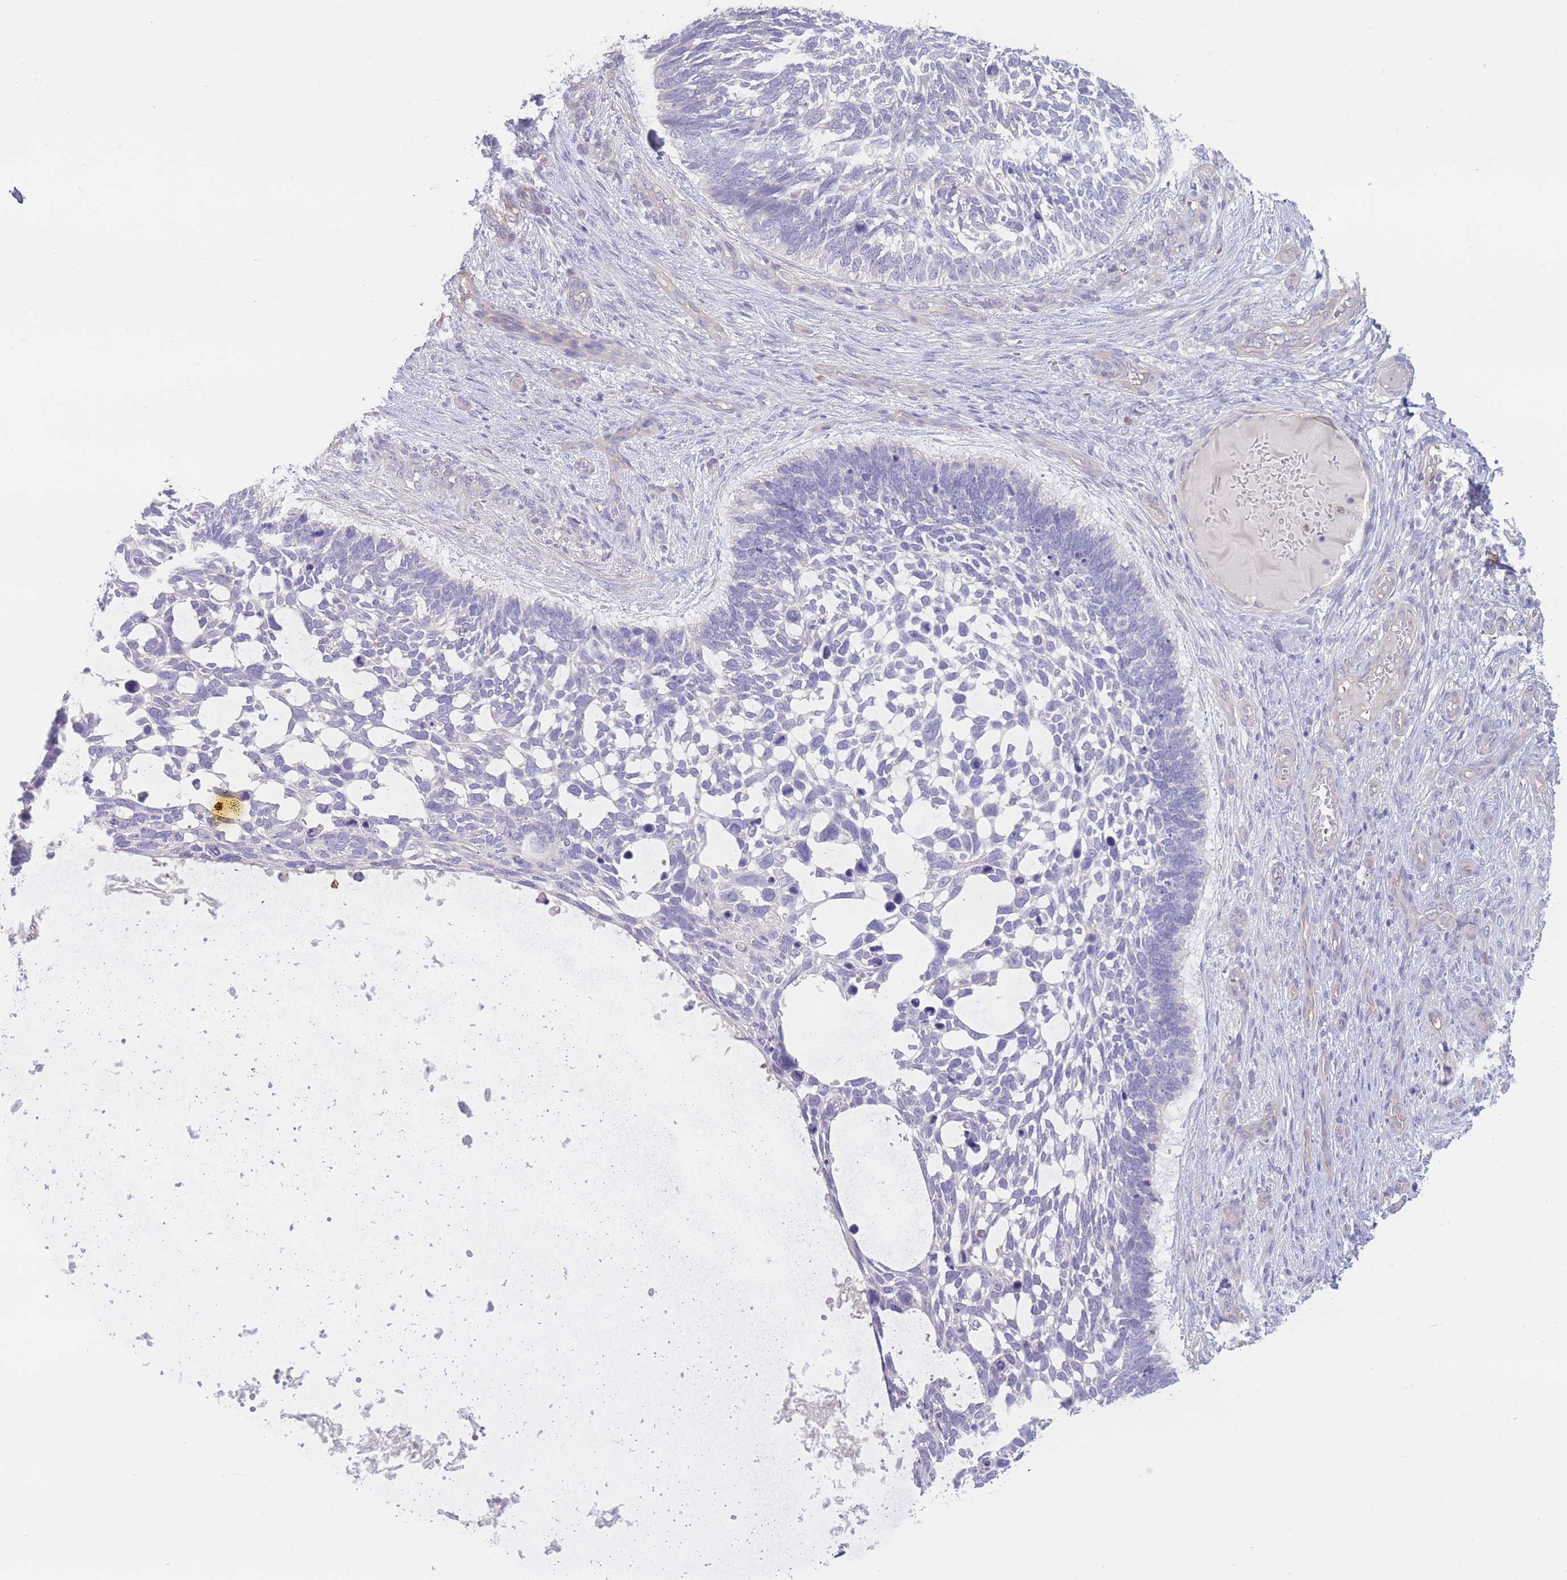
{"staining": {"intensity": "negative", "quantity": "none", "location": "none"}, "tissue": "skin cancer", "cell_type": "Tumor cells", "image_type": "cancer", "snomed": [{"axis": "morphology", "description": "Basal cell carcinoma"}, {"axis": "topography", "description": "Skin"}], "caption": "The IHC photomicrograph has no significant expression in tumor cells of skin cancer tissue.", "gene": "BHLHA15", "patient": {"sex": "male", "age": 88}}